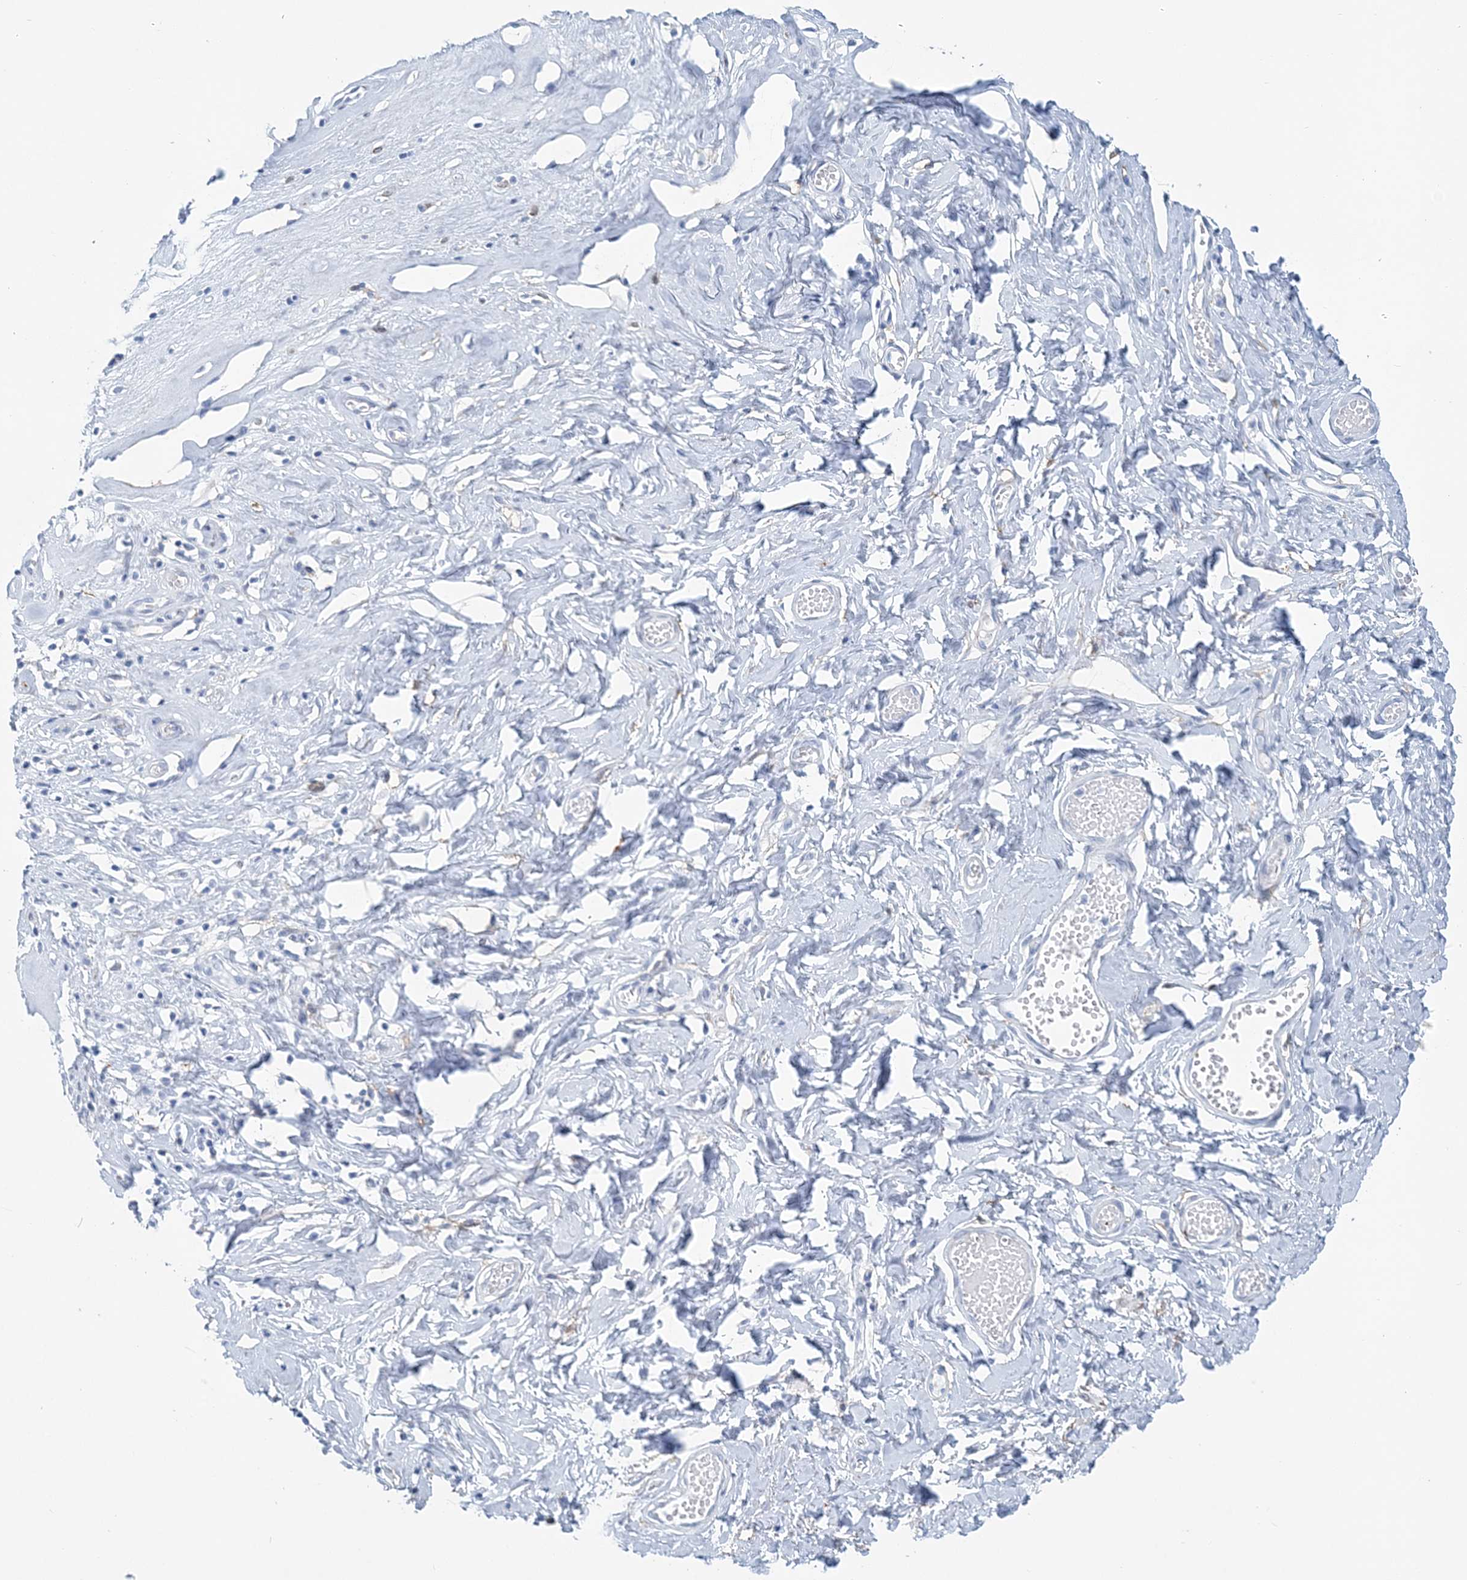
{"staining": {"intensity": "weak", "quantity": "<25%", "location": "cytoplasmic/membranous"}, "tissue": "skin", "cell_type": "Epidermal cells", "image_type": "normal", "snomed": [{"axis": "morphology", "description": "Normal tissue, NOS"}, {"axis": "morphology", "description": "Inflammation, NOS"}, {"axis": "topography", "description": "Vulva"}], "caption": "This is an IHC image of unremarkable skin. There is no expression in epidermal cells.", "gene": "NKX6", "patient": {"sex": "female", "age": 84}}